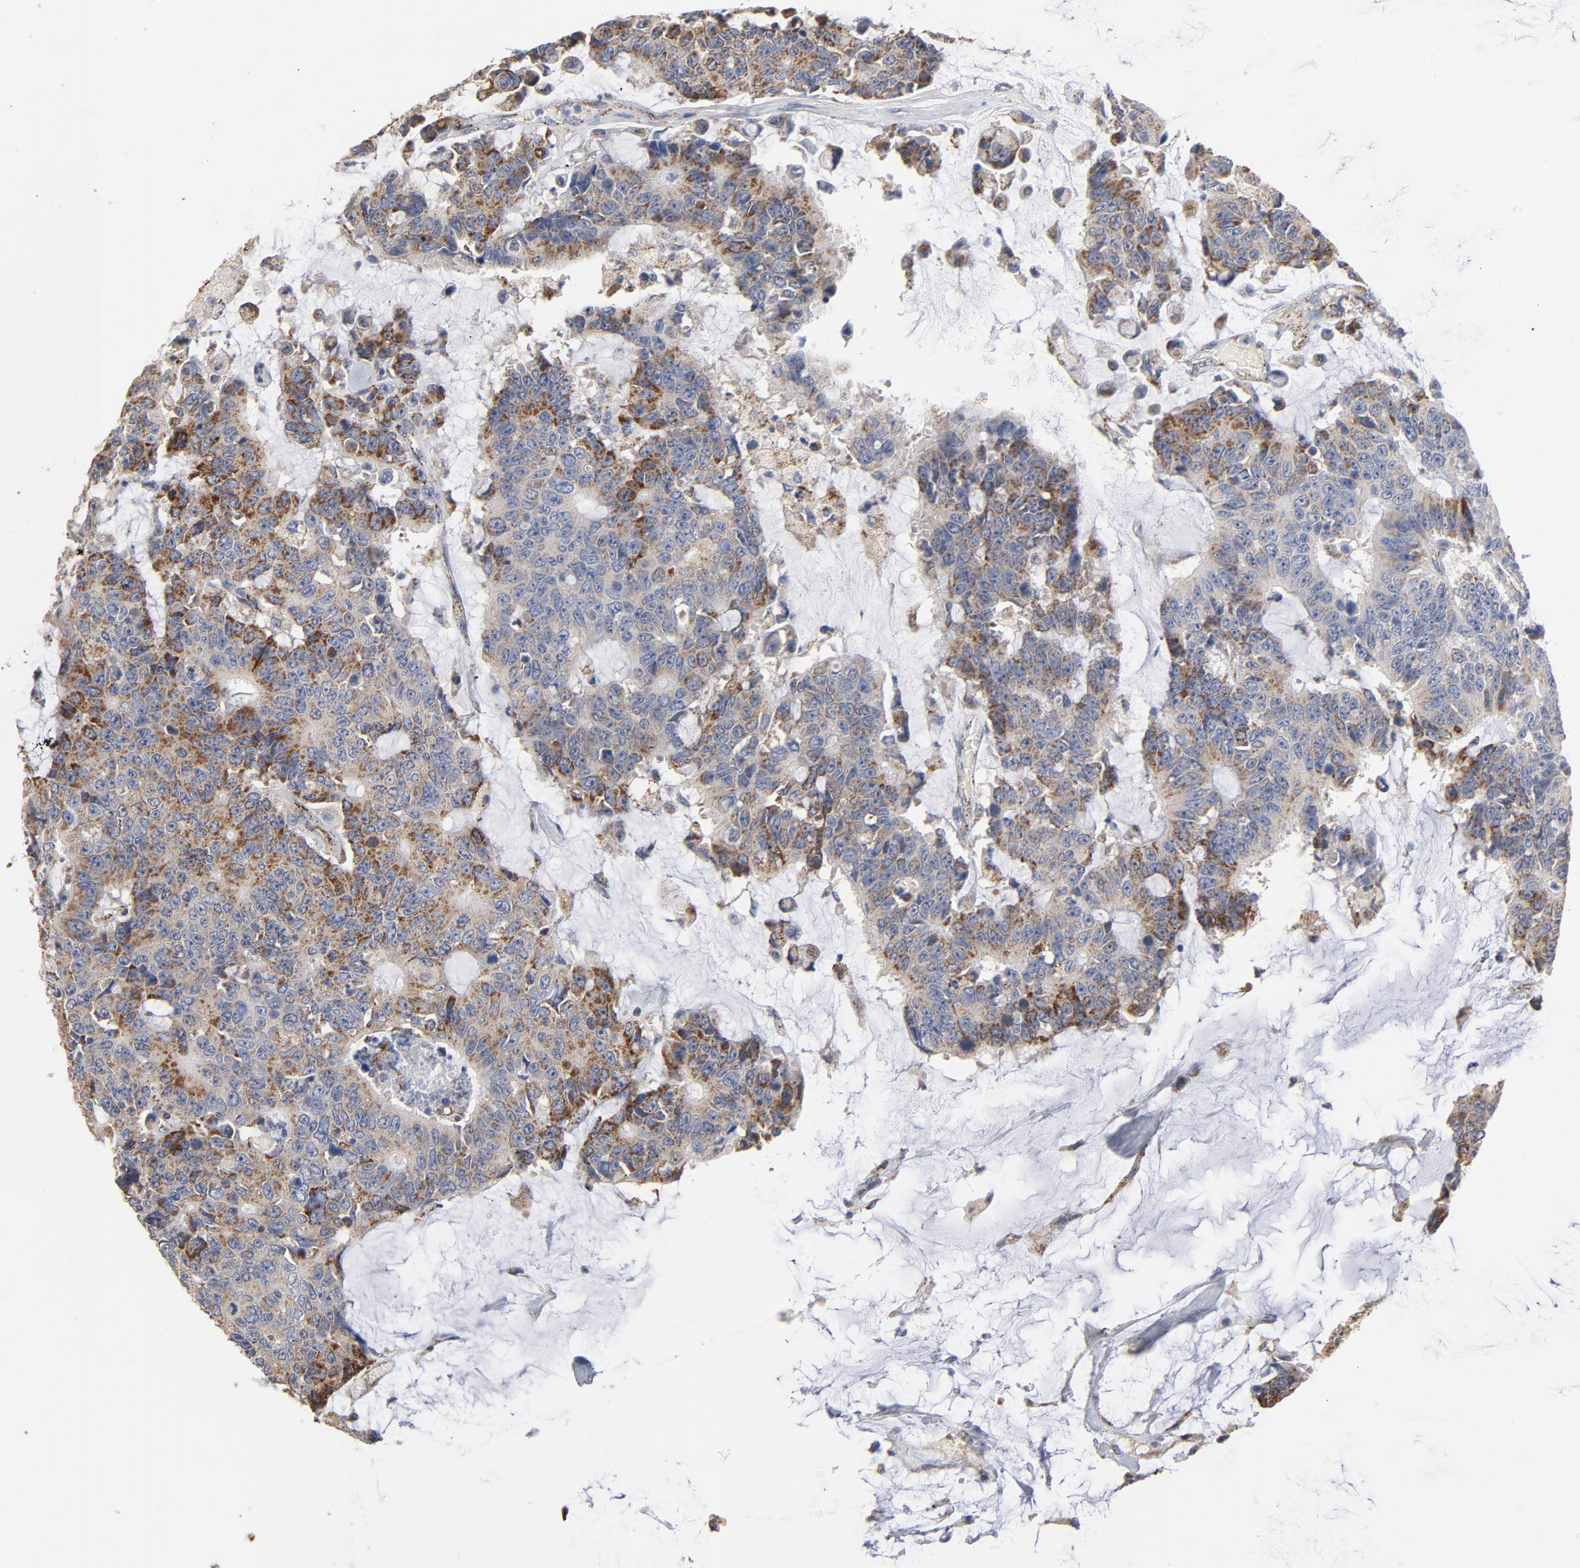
{"staining": {"intensity": "moderate", "quantity": "25%-75%", "location": "cytoplasmic/membranous"}, "tissue": "colorectal cancer", "cell_type": "Tumor cells", "image_type": "cancer", "snomed": [{"axis": "morphology", "description": "Adenocarcinoma, NOS"}, {"axis": "topography", "description": "Colon"}], "caption": "Human colorectal adenocarcinoma stained with a protein marker exhibits moderate staining in tumor cells.", "gene": "NDUFV2", "patient": {"sex": "female", "age": 86}}